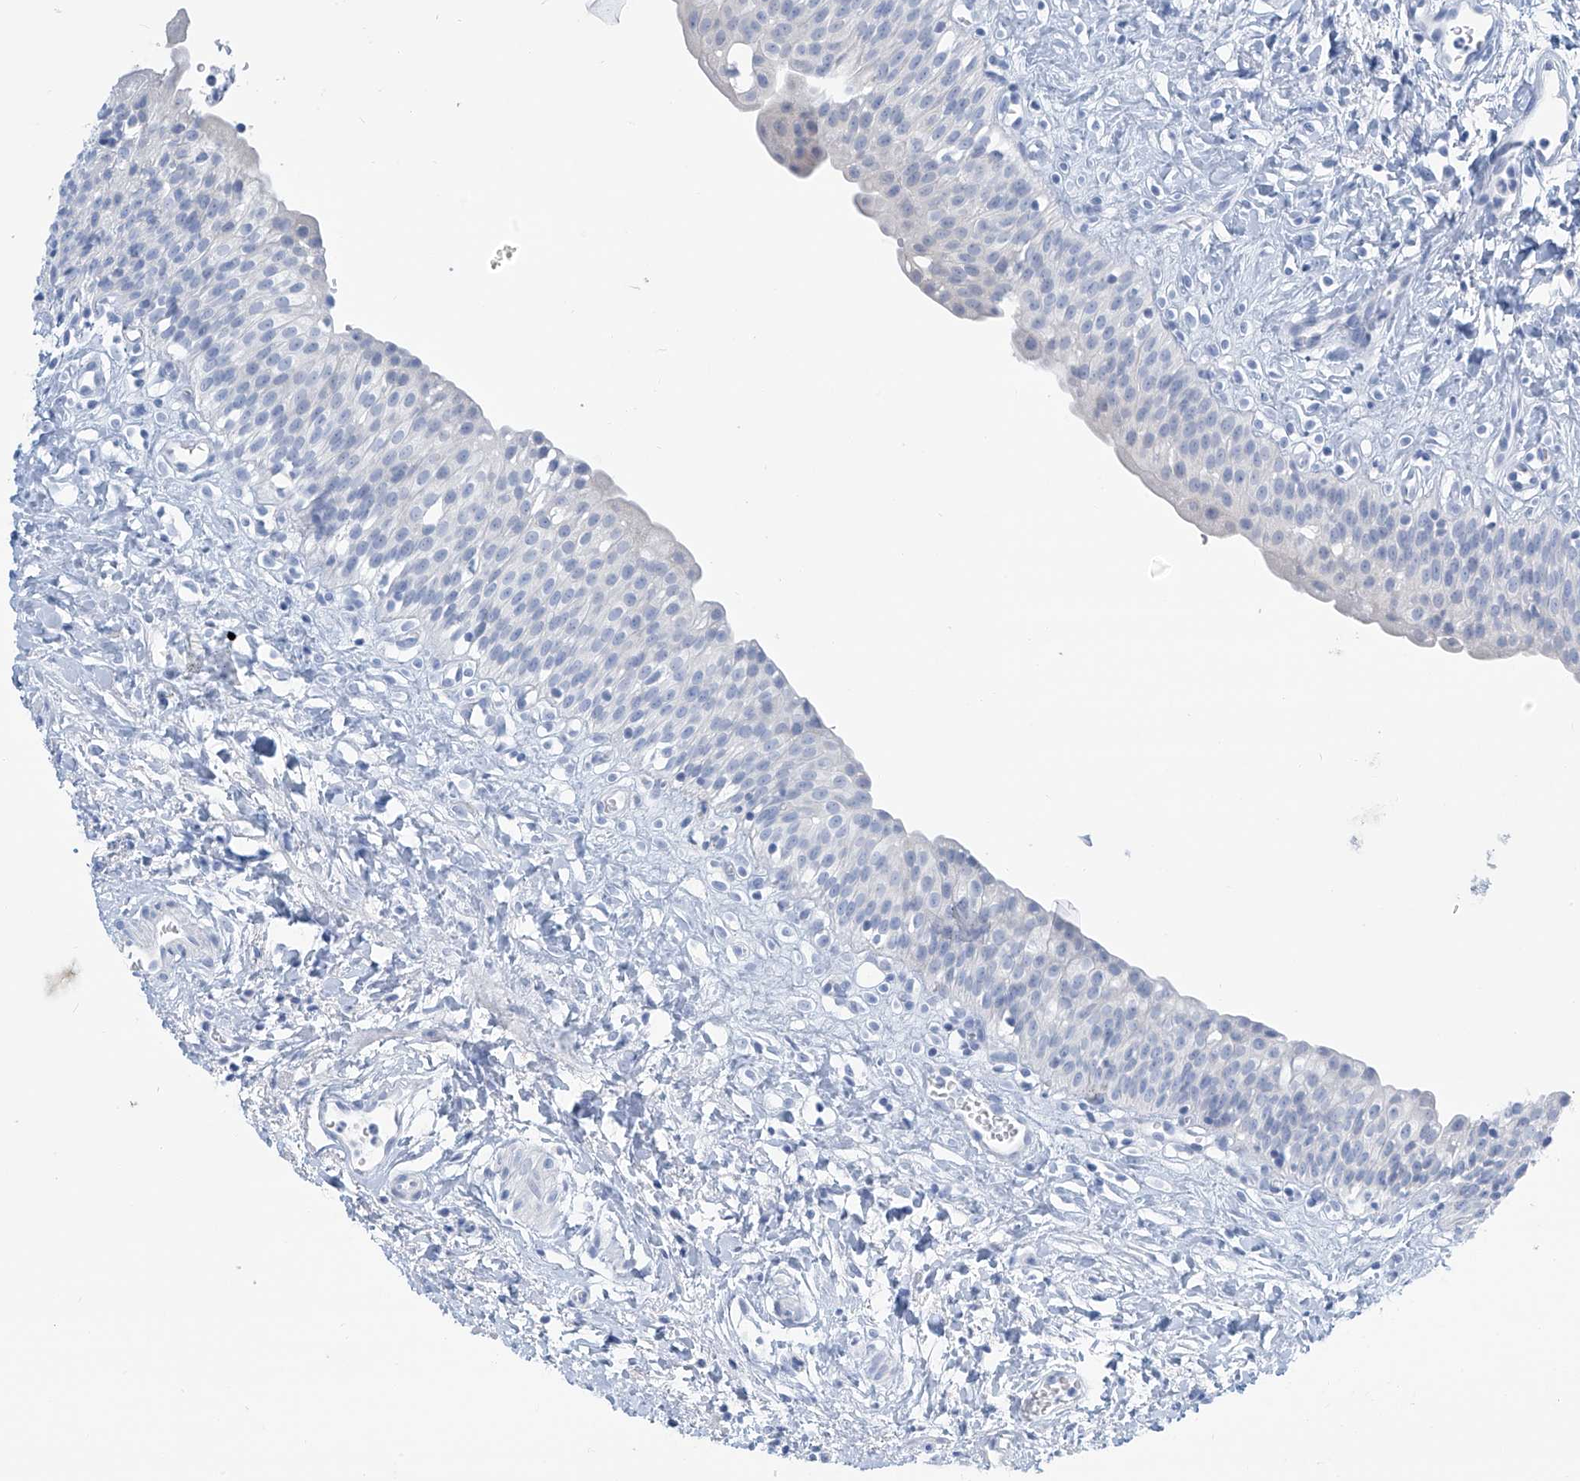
{"staining": {"intensity": "negative", "quantity": "none", "location": "none"}, "tissue": "urinary bladder", "cell_type": "Urothelial cells", "image_type": "normal", "snomed": [{"axis": "morphology", "description": "Normal tissue, NOS"}, {"axis": "topography", "description": "Urinary bladder"}], "caption": "High power microscopy micrograph of an immunohistochemistry micrograph of unremarkable urinary bladder, revealing no significant positivity in urothelial cells. (DAB immunohistochemistry (IHC), high magnification).", "gene": "SGO2", "patient": {"sex": "male", "age": 51}}